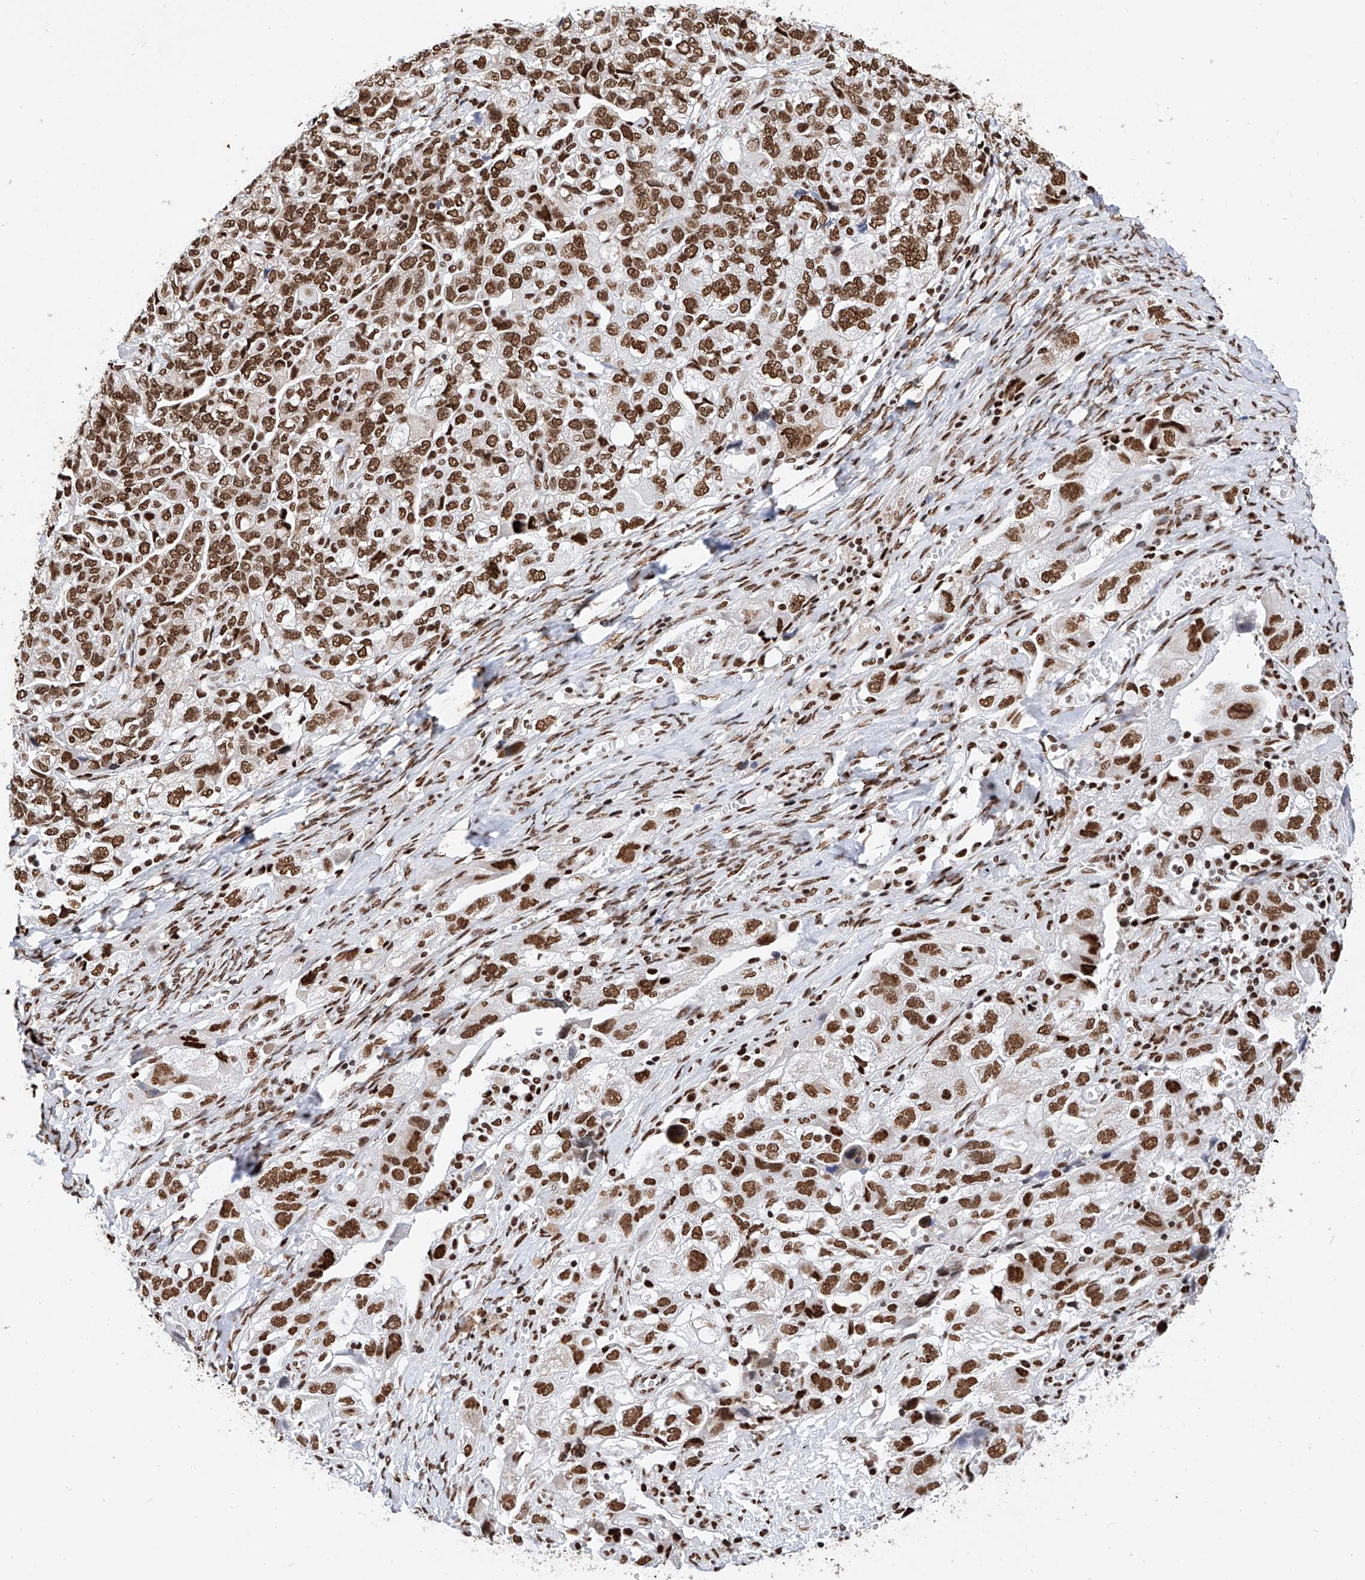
{"staining": {"intensity": "strong", "quantity": ">75%", "location": "nuclear"}, "tissue": "ovarian cancer", "cell_type": "Tumor cells", "image_type": "cancer", "snomed": [{"axis": "morphology", "description": "Carcinoma, NOS"}, {"axis": "morphology", "description": "Cystadenocarcinoma, serous, NOS"}, {"axis": "topography", "description": "Ovary"}], "caption": "Immunohistochemical staining of human ovarian serous cystadenocarcinoma reveals strong nuclear protein expression in about >75% of tumor cells.", "gene": "SRSF6", "patient": {"sex": "female", "age": 69}}